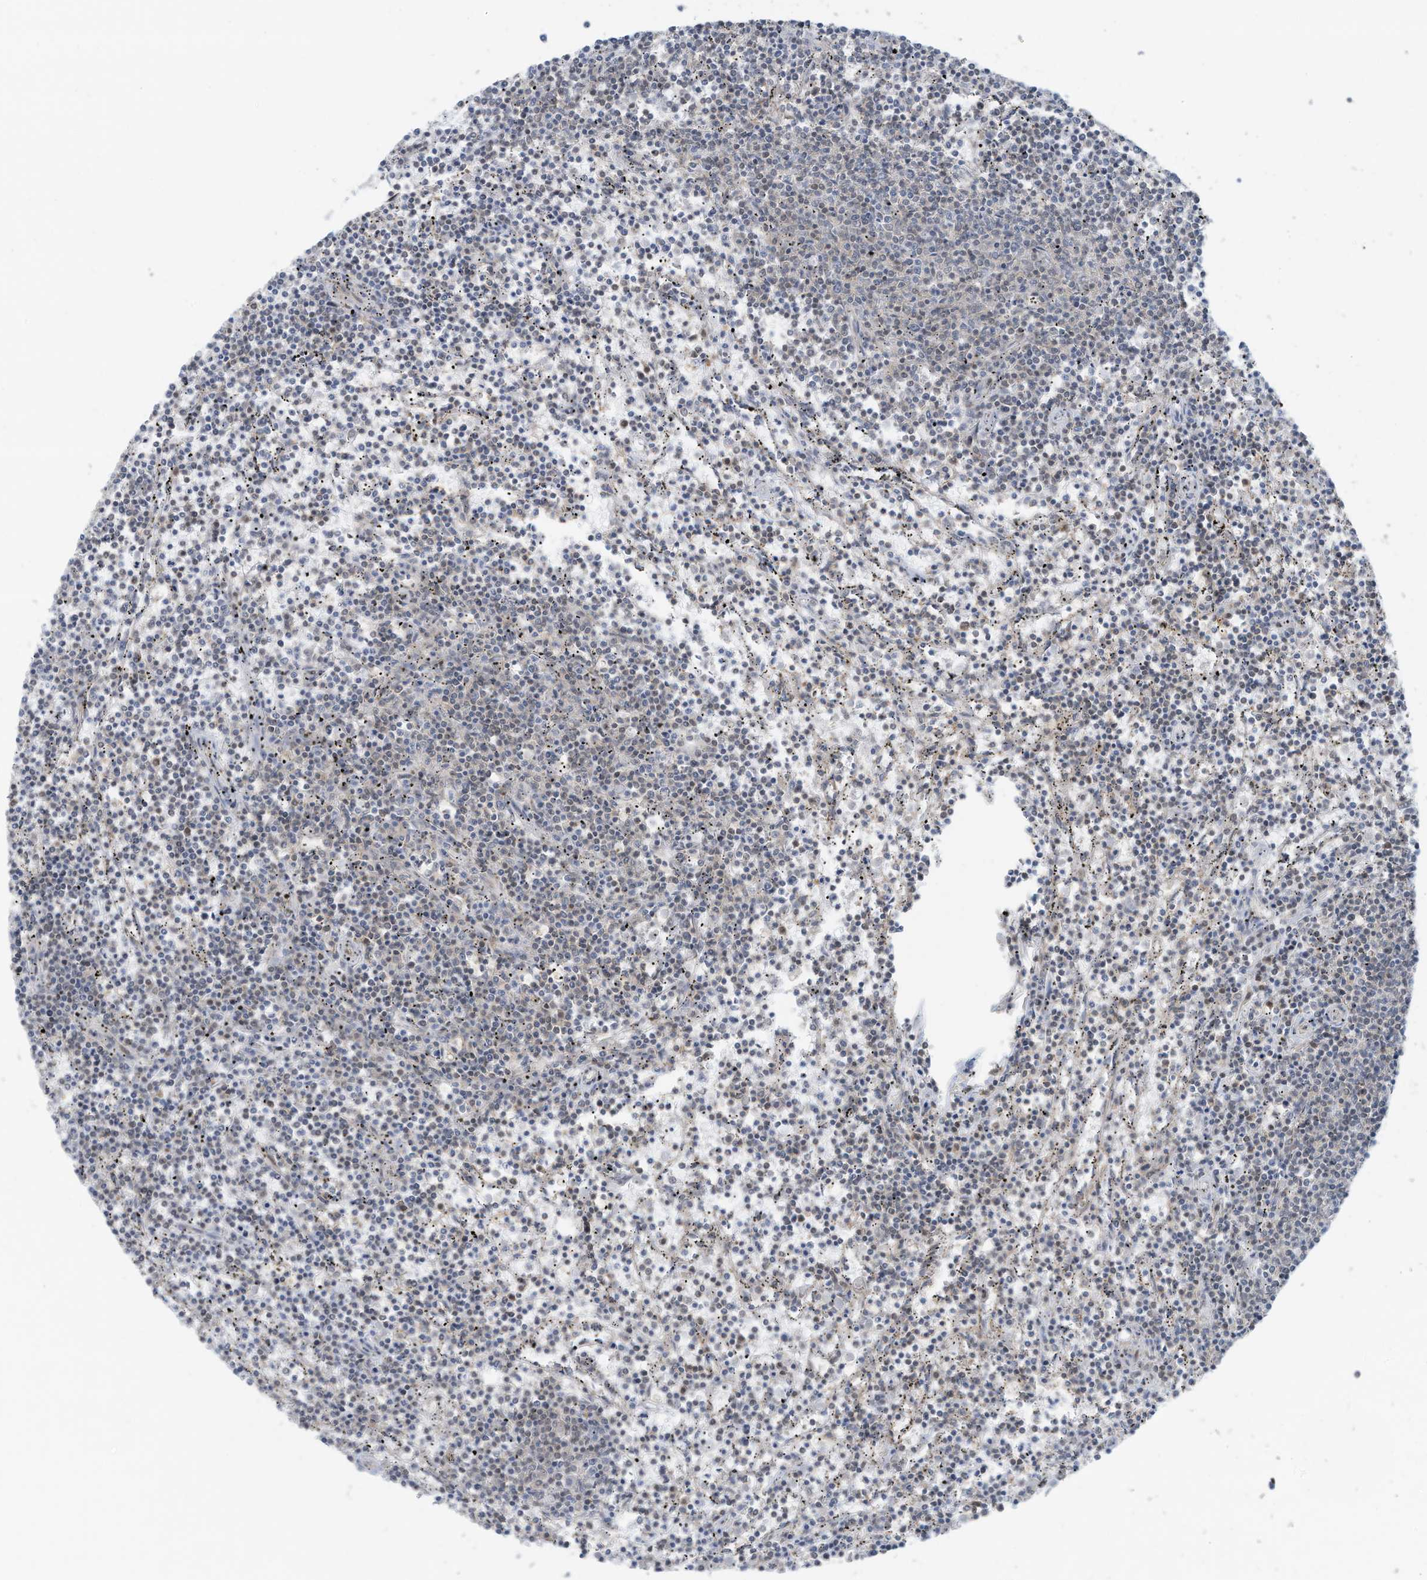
{"staining": {"intensity": "negative", "quantity": "none", "location": "none"}, "tissue": "lymphoma", "cell_type": "Tumor cells", "image_type": "cancer", "snomed": [{"axis": "morphology", "description": "Malignant lymphoma, non-Hodgkin's type, Low grade"}, {"axis": "topography", "description": "Spleen"}], "caption": "Immunohistochemistry of lymphoma shows no expression in tumor cells.", "gene": "DBR1", "patient": {"sex": "female", "age": 50}}